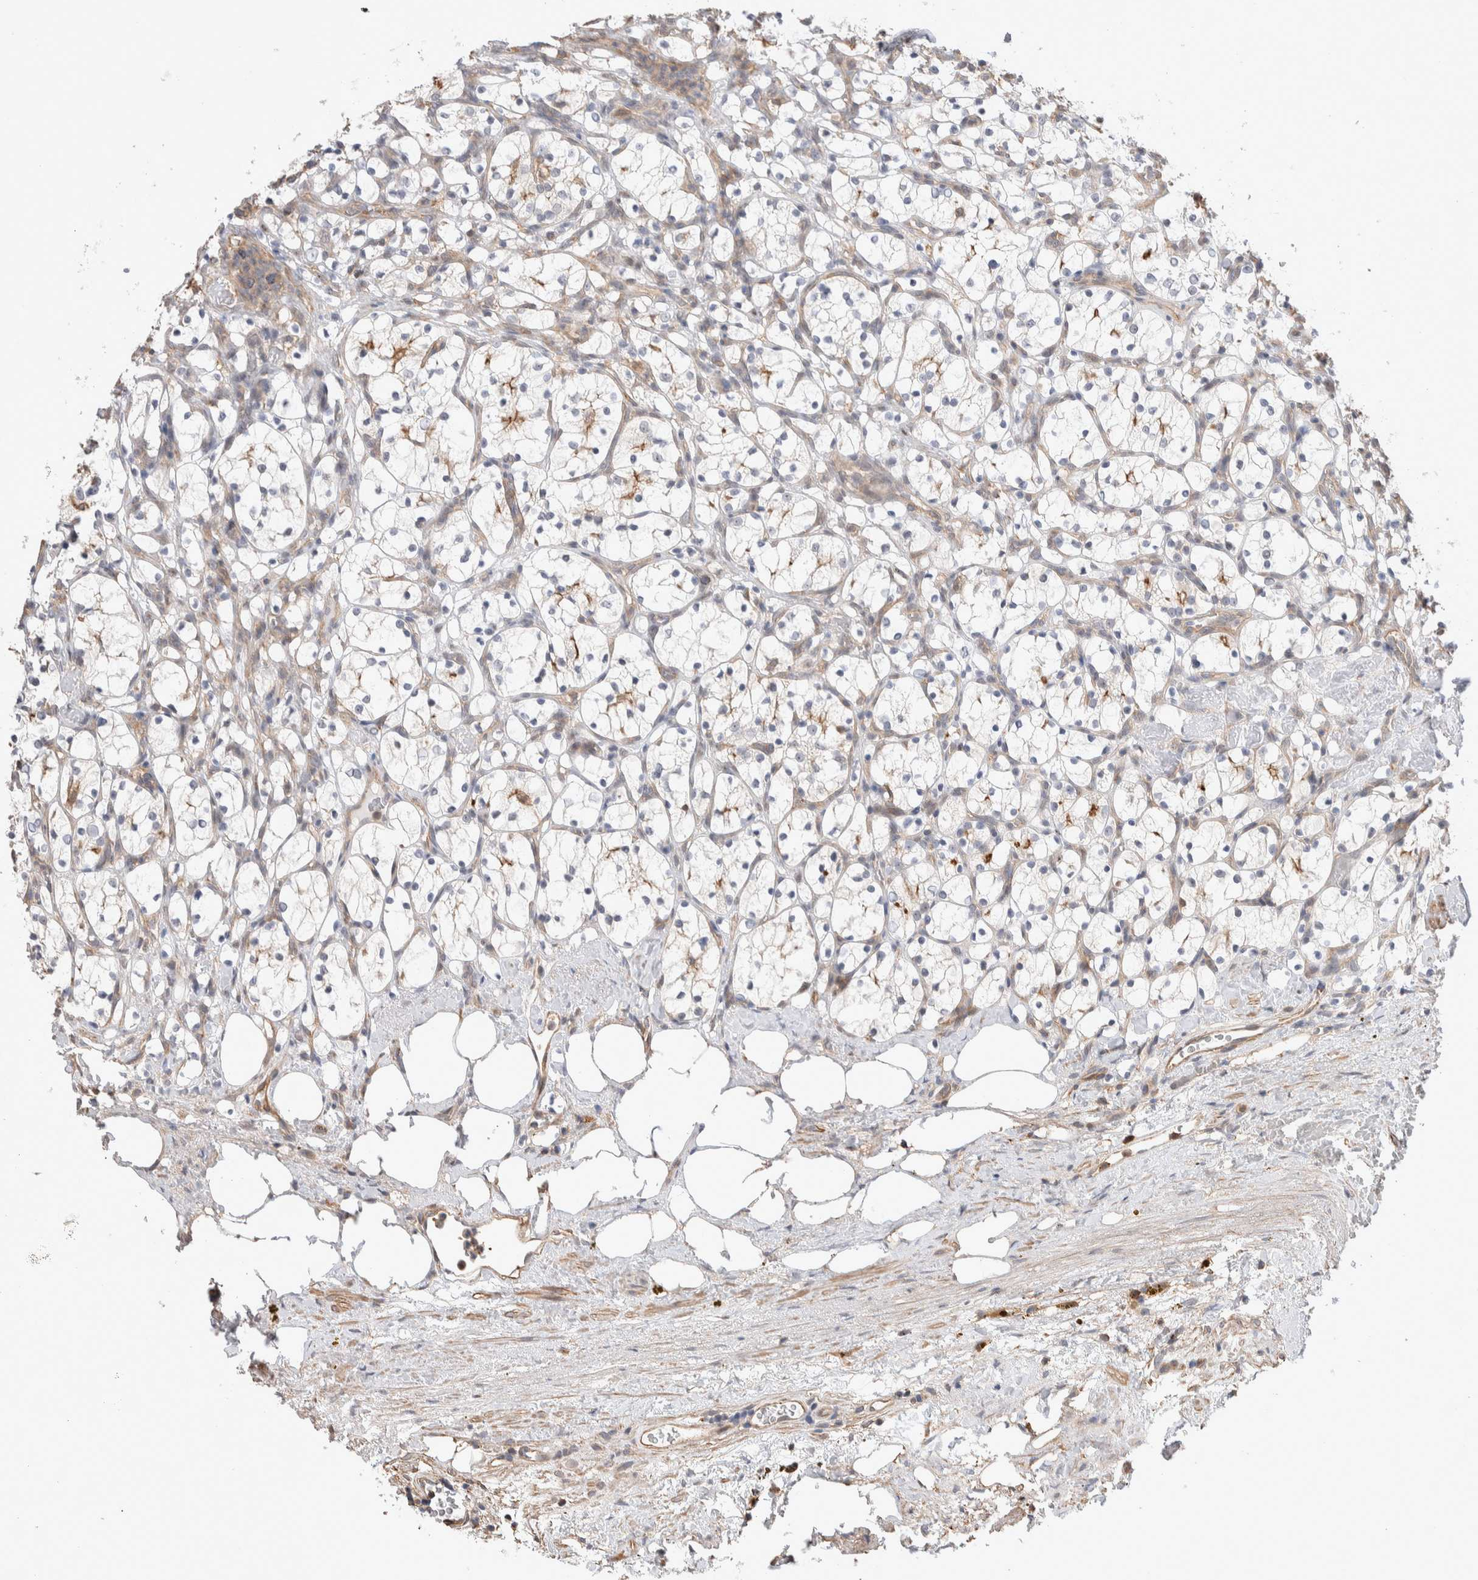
{"staining": {"intensity": "moderate", "quantity": "<25%", "location": "cytoplasmic/membranous"}, "tissue": "renal cancer", "cell_type": "Tumor cells", "image_type": "cancer", "snomed": [{"axis": "morphology", "description": "Adenocarcinoma, NOS"}, {"axis": "topography", "description": "Kidney"}], "caption": "Protein expression analysis of human adenocarcinoma (renal) reveals moderate cytoplasmic/membranous positivity in about <25% of tumor cells.", "gene": "ZNF704", "patient": {"sex": "female", "age": 69}}